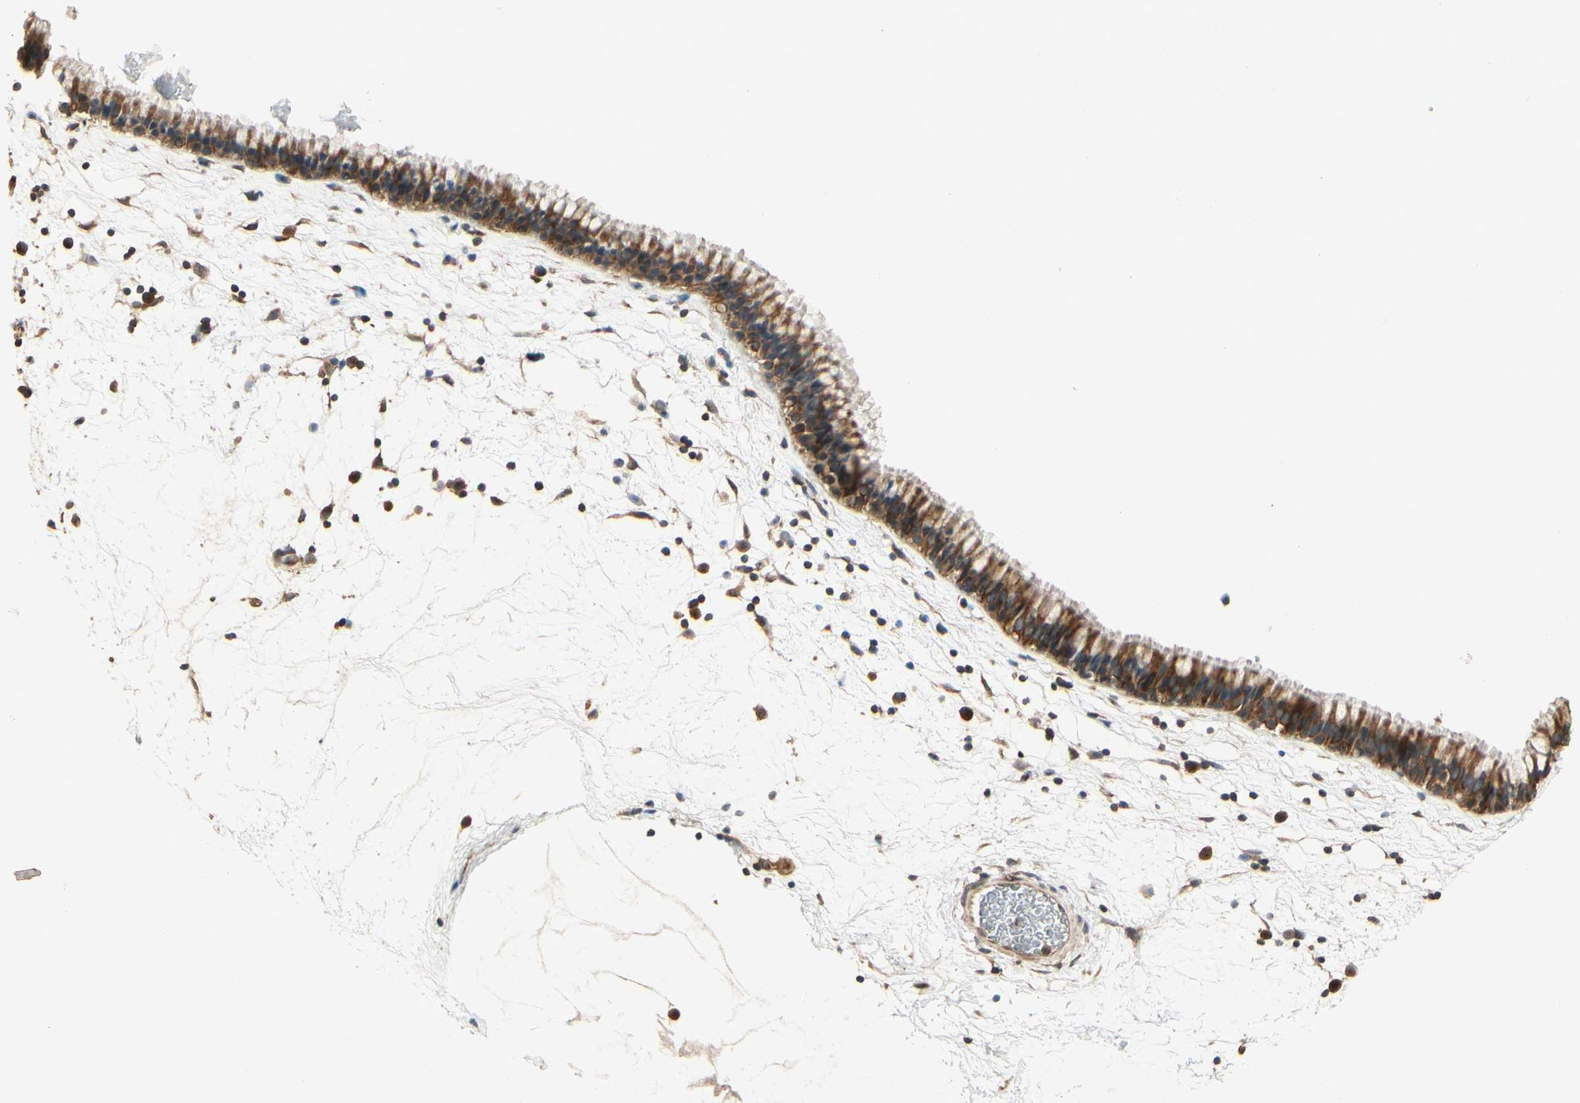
{"staining": {"intensity": "strong", "quantity": ">75%", "location": "cytoplasmic/membranous"}, "tissue": "nasopharynx", "cell_type": "Respiratory epithelial cells", "image_type": "normal", "snomed": [{"axis": "morphology", "description": "Normal tissue, NOS"}, {"axis": "morphology", "description": "Inflammation, NOS"}, {"axis": "topography", "description": "Nasopharynx"}], "caption": "Immunohistochemical staining of normal human nasopharynx exhibits strong cytoplasmic/membranous protein positivity in about >75% of respiratory epithelial cells. (DAB IHC, brown staining for protein, blue staining for nuclei).", "gene": "CCT7", "patient": {"sex": "male", "age": 48}}